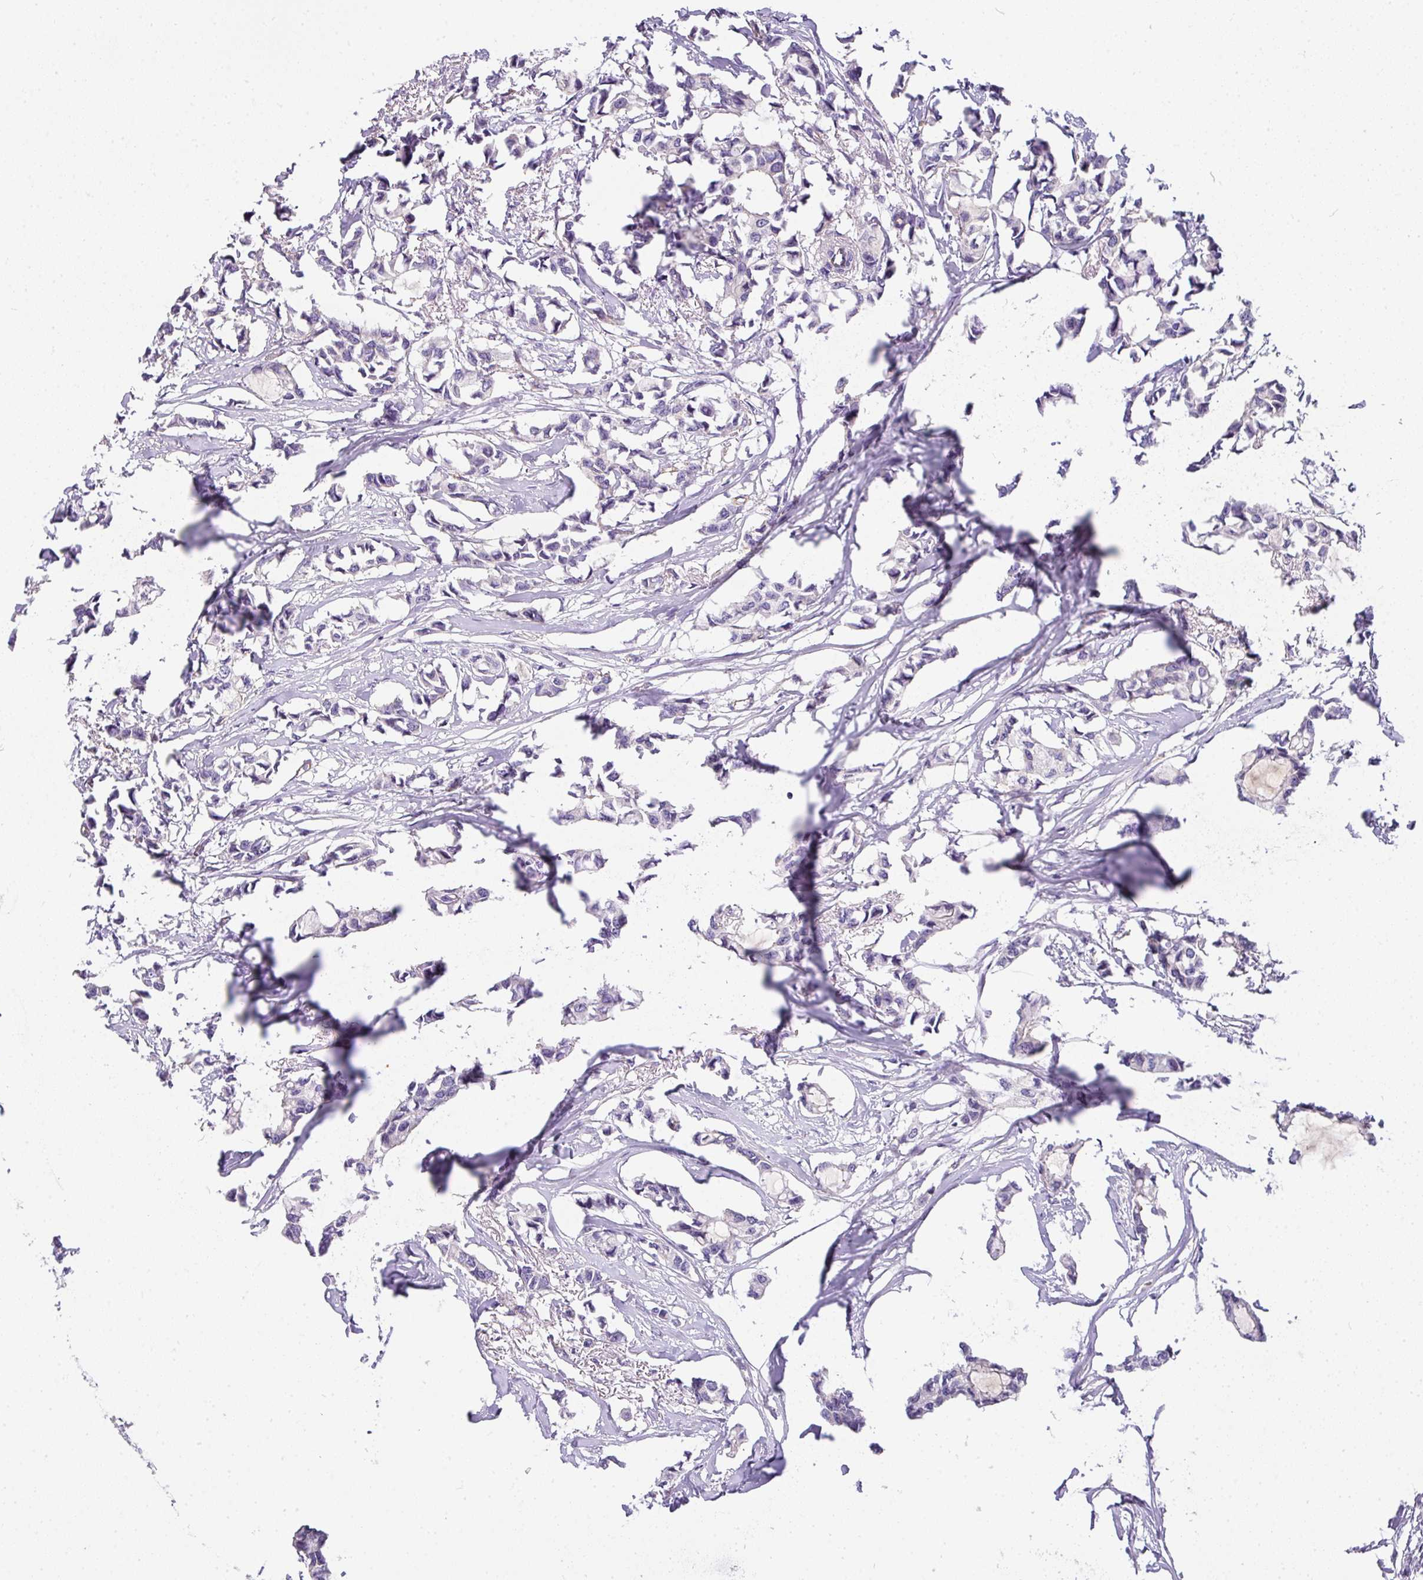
{"staining": {"intensity": "negative", "quantity": "none", "location": "none"}, "tissue": "breast cancer", "cell_type": "Tumor cells", "image_type": "cancer", "snomed": [{"axis": "morphology", "description": "Duct carcinoma"}, {"axis": "topography", "description": "Breast"}], "caption": "An image of human breast intraductal carcinoma is negative for staining in tumor cells.", "gene": "OR11H4", "patient": {"sex": "female", "age": 73}}